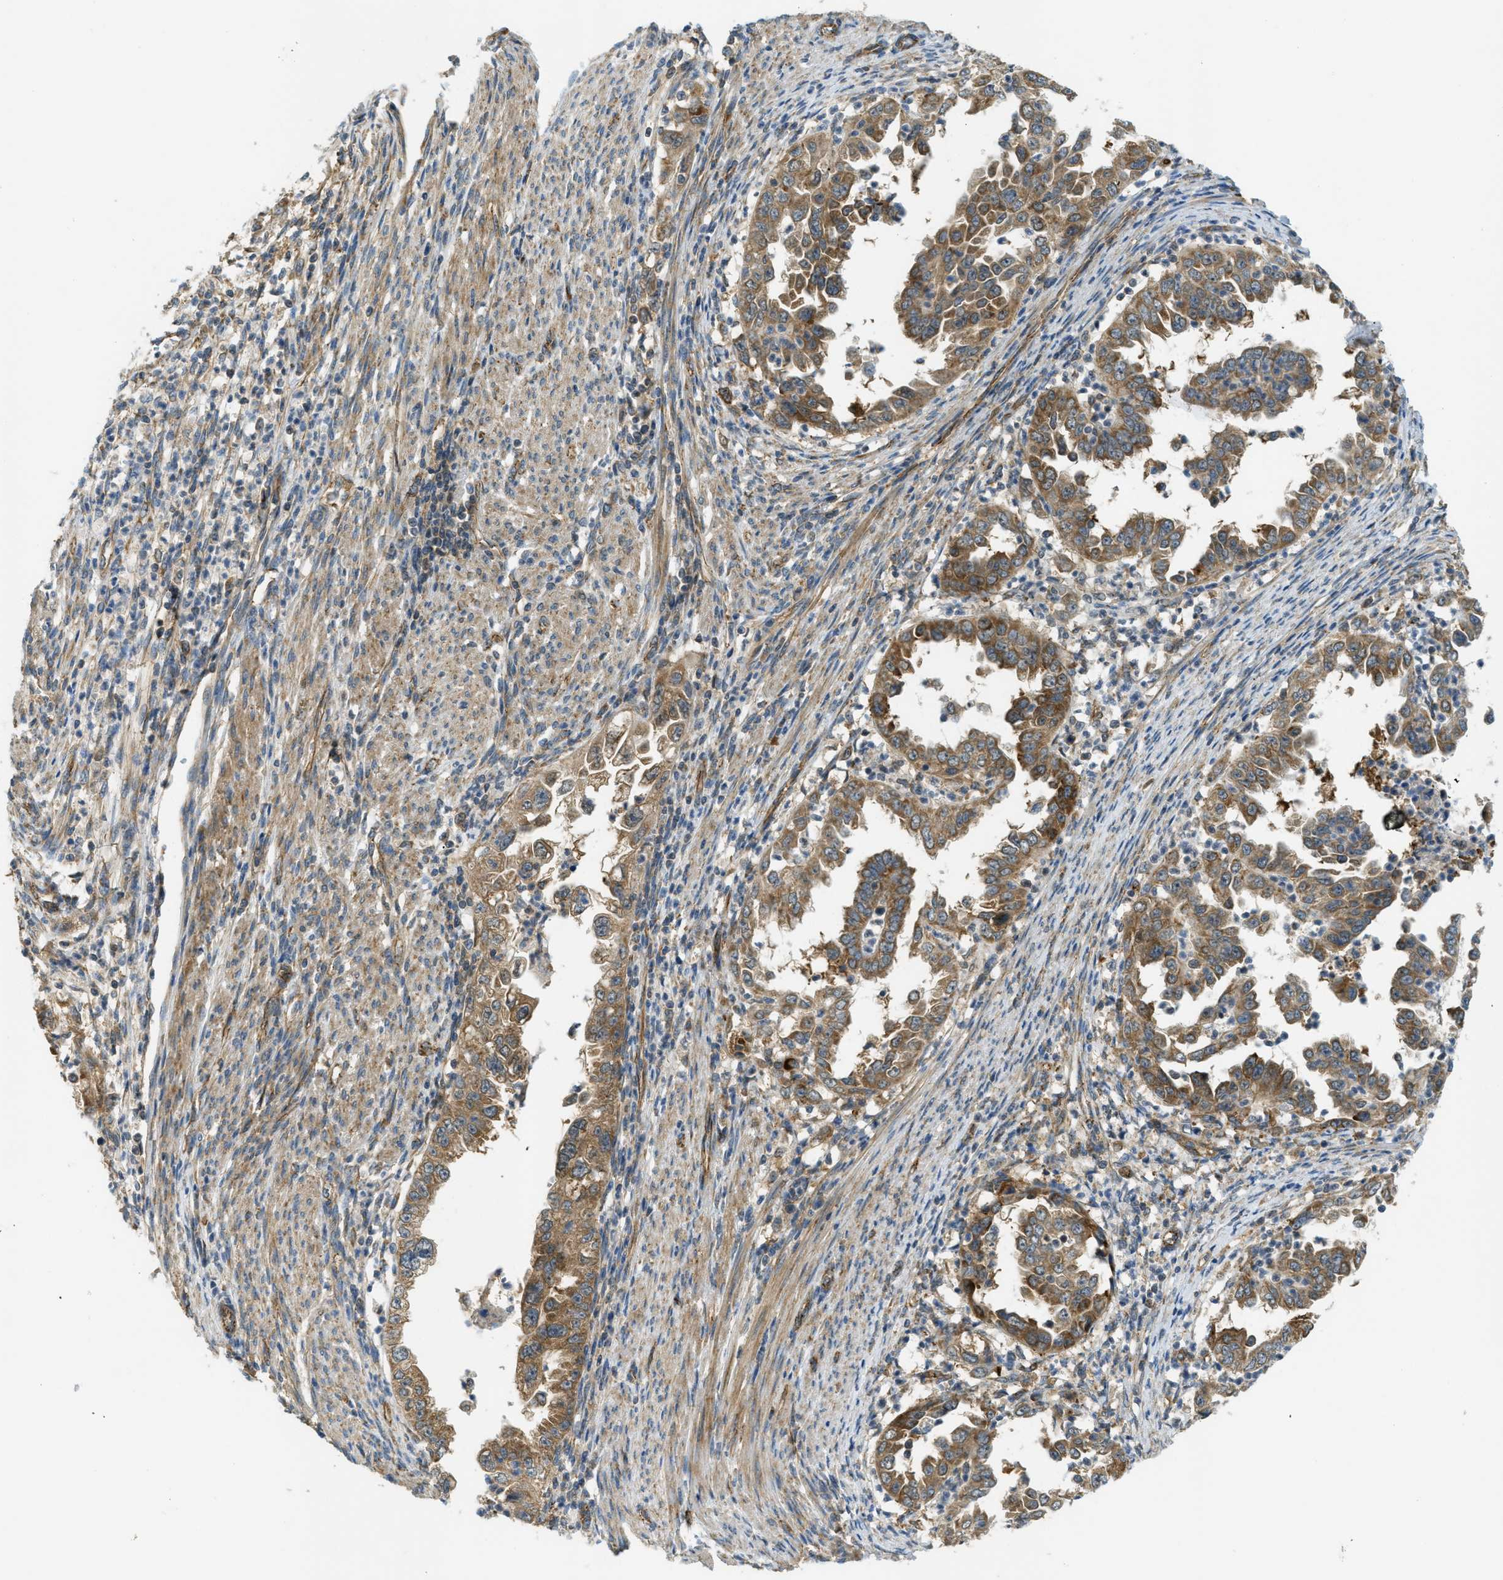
{"staining": {"intensity": "moderate", "quantity": ">75%", "location": "cytoplasmic/membranous"}, "tissue": "endometrial cancer", "cell_type": "Tumor cells", "image_type": "cancer", "snomed": [{"axis": "morphology", "description": "Adenocarcinoma, NOS"}, {"axis": "topography", "description": "Endometrium"}], "caption": "Immunohistochemical staining of endometrial cancer (adenocarcinoma) shows moderate cytoplasmic/membranous protein expression in approximately >75% of tumor cells.", "gene": "JCAD", "patient": {"sex": "female", "age": 85}}